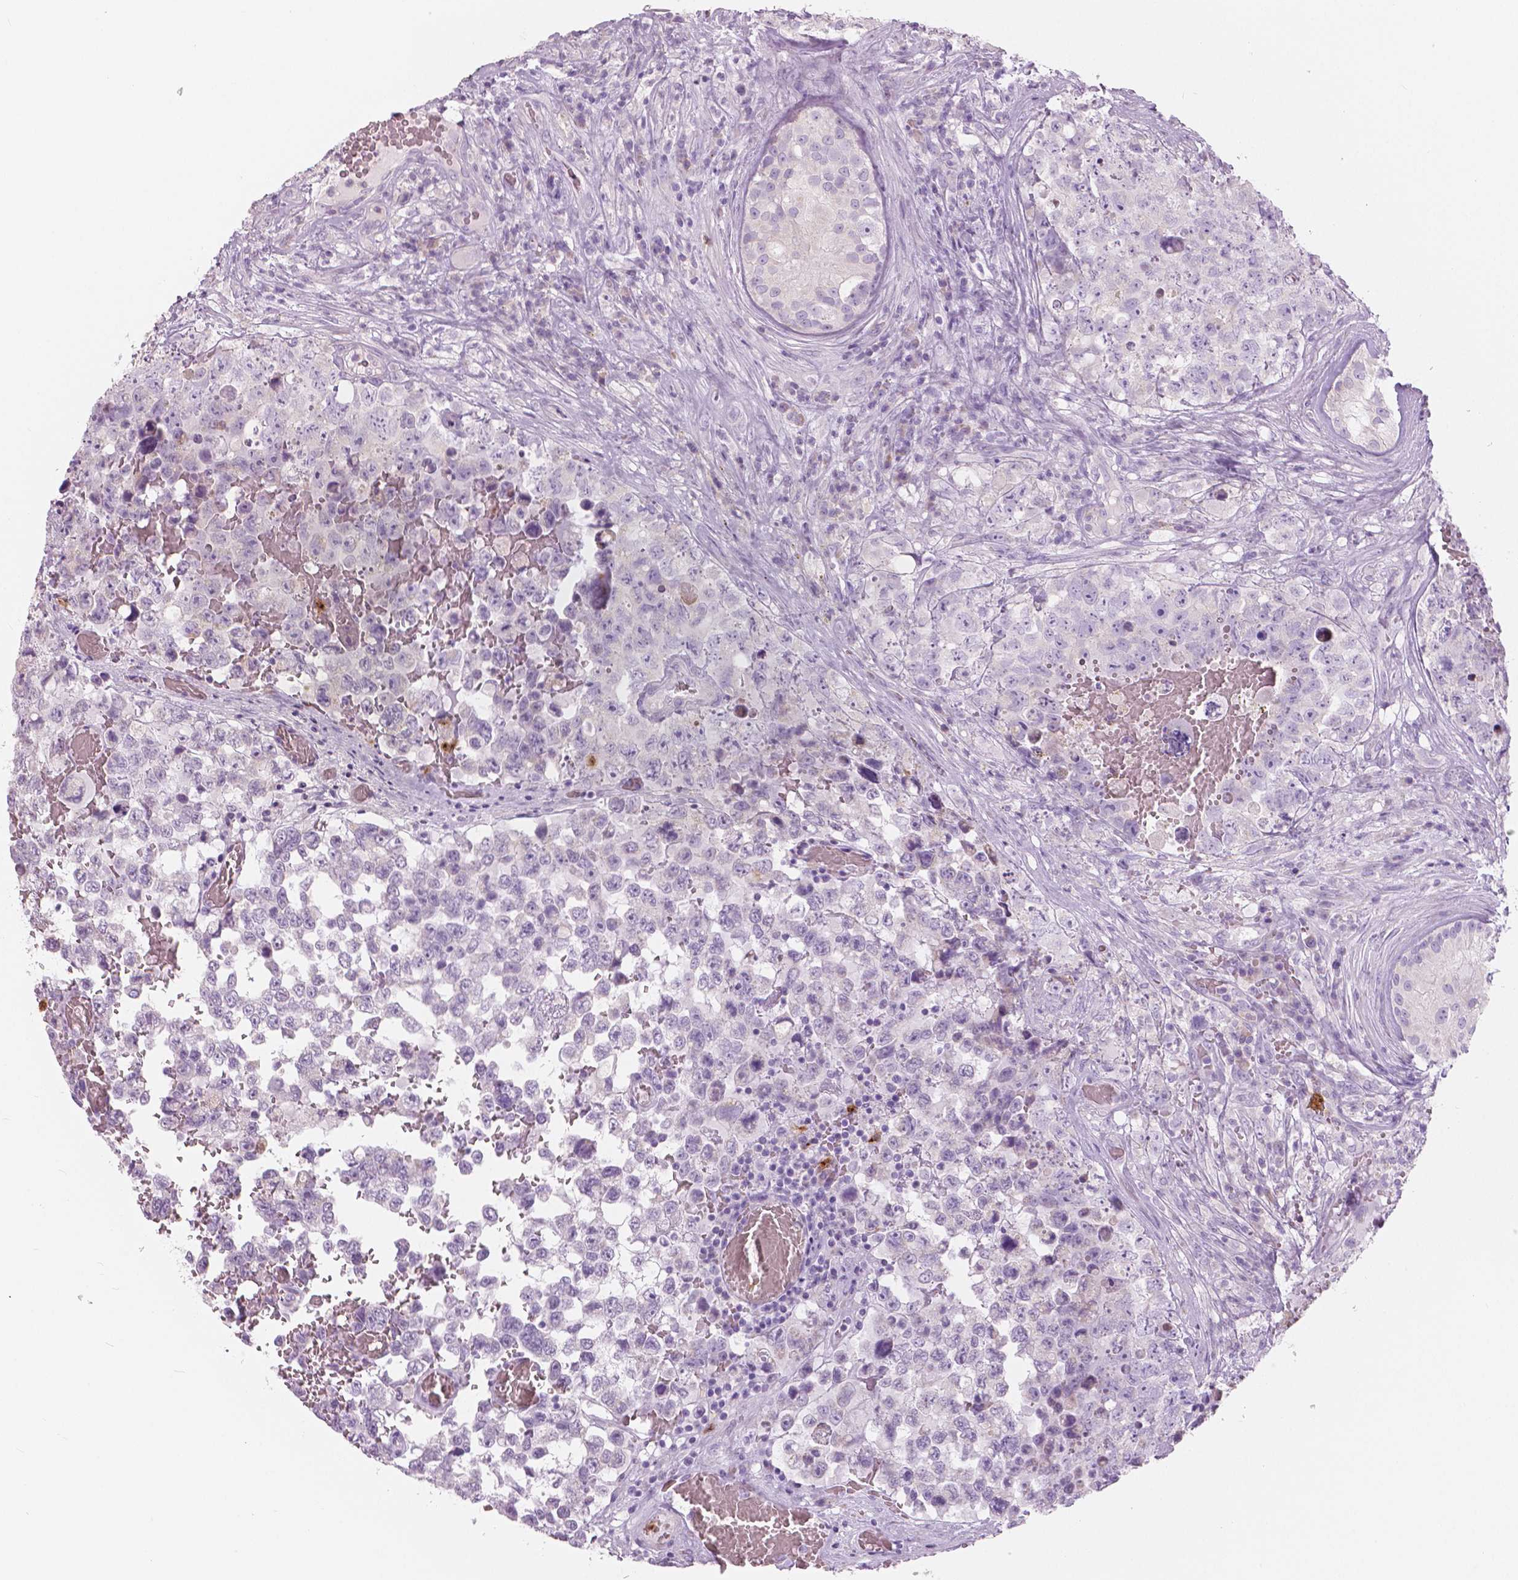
{"staining": {"intensity": "negative", "quantity": "none", "location": "none"}, "tissue": "testis cancer", "cell_type": "Tumor cells", "image_type": "cancer", "snomed": [{"axis": "morphology", "description": "Carcinoma, Embryonal, NOS"}, {"axis": "topography", "description": "Testis"}], "caption": "An image of testis cancer (embryonal carcinoma) stained for a protein displays no brown staining in tumor cells.", "gene": "CXCR2", "patient": {"sex": "male", "age": 18}}